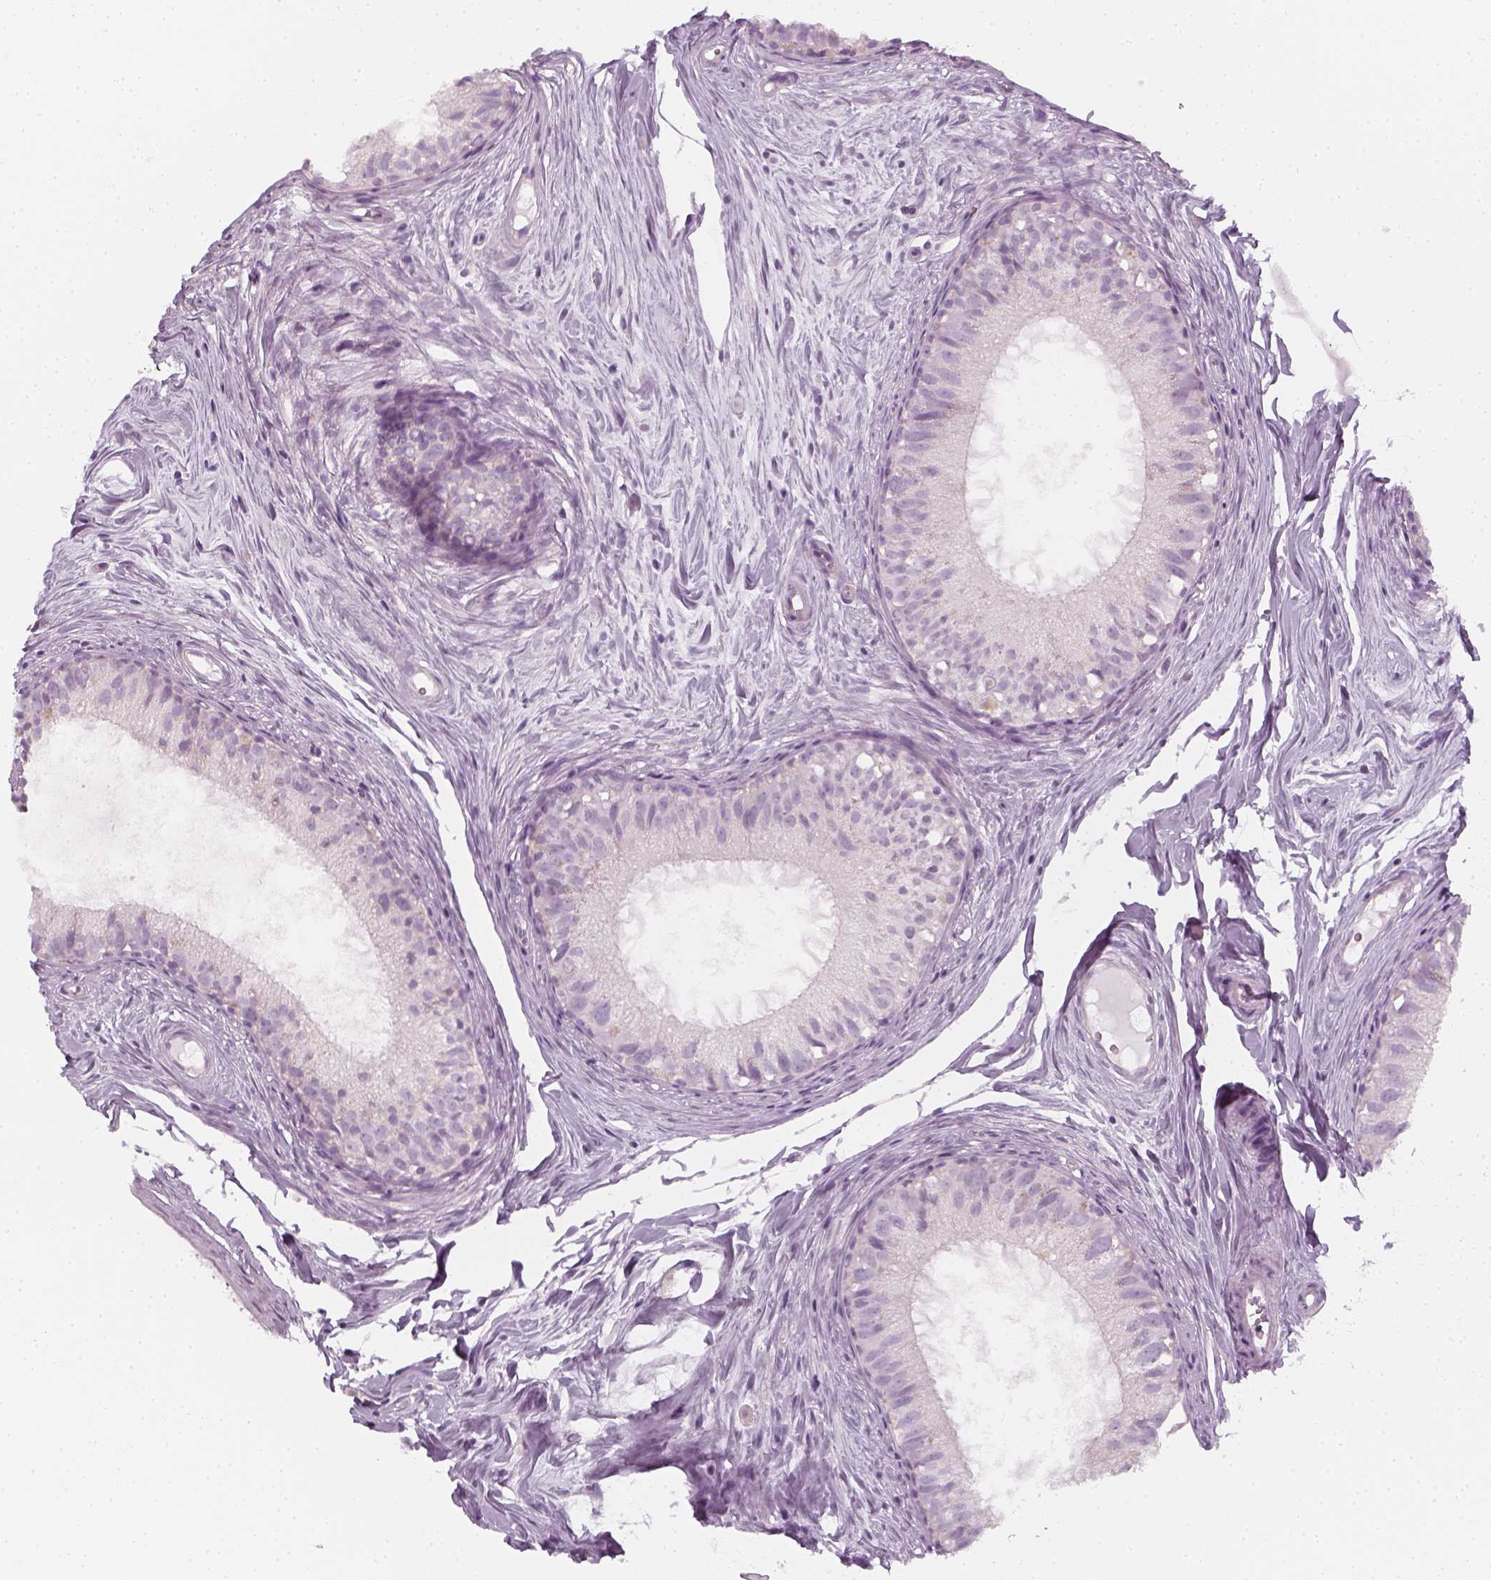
{"staining": {"intensity": "negative", "quantity": "none", "location": "none"}, "tissue": "epididymis", "cell_type": "Glandular cells", "image_type": "normal", "snomed": [{"axis": "morphology", "description": "Normal tissue, NOS"}, {"axis": "topography", "description": "Epididymis"}], "caption": "Protein analysis of benign epididymis shows no significant positivity in glandular cells.", "gene": "PRAME", "patient": {"sex": "male", "age": 45}}